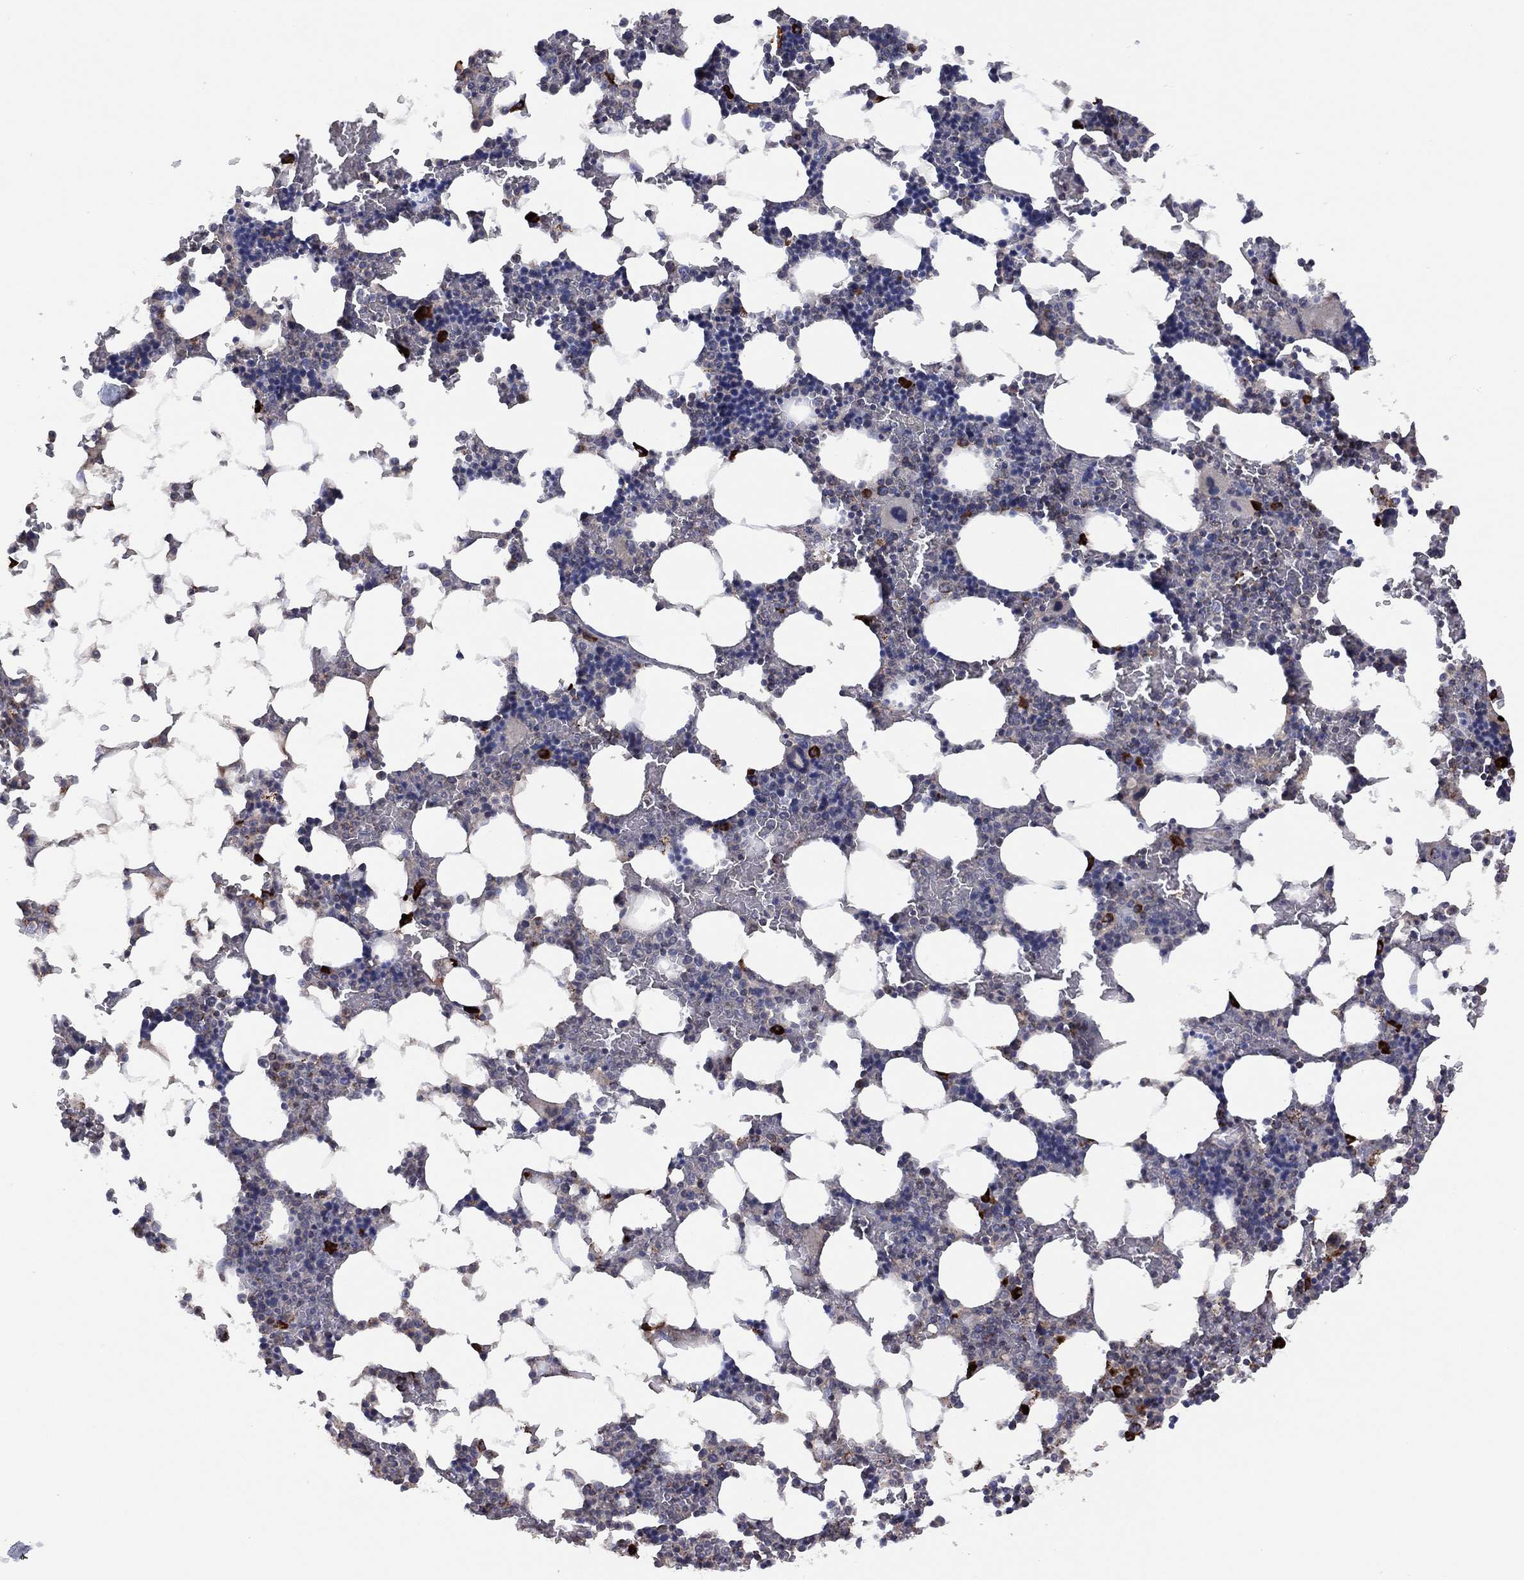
{"staining": {"intensity": "strong", "quantity": "<25%", "location": "cytoplasmic/membranous"}, "tissue": "bone marrow", "cell_type": "Hematopoietic cells", "image_type": "normal", "snomed": [{"axis": "morphology", "description": "Normal tissue, NOS"}, {"axis": "topography", "description": "Bone marrow"}], "caption": "Hematopoietic cells exhibit medium levels of strong cytoplasmic/membranous staining in approximately <25% of cells in normal human bone marrow.", "gene": "PPP2R5A", "patient": {"sex": "male", "age": 51}}